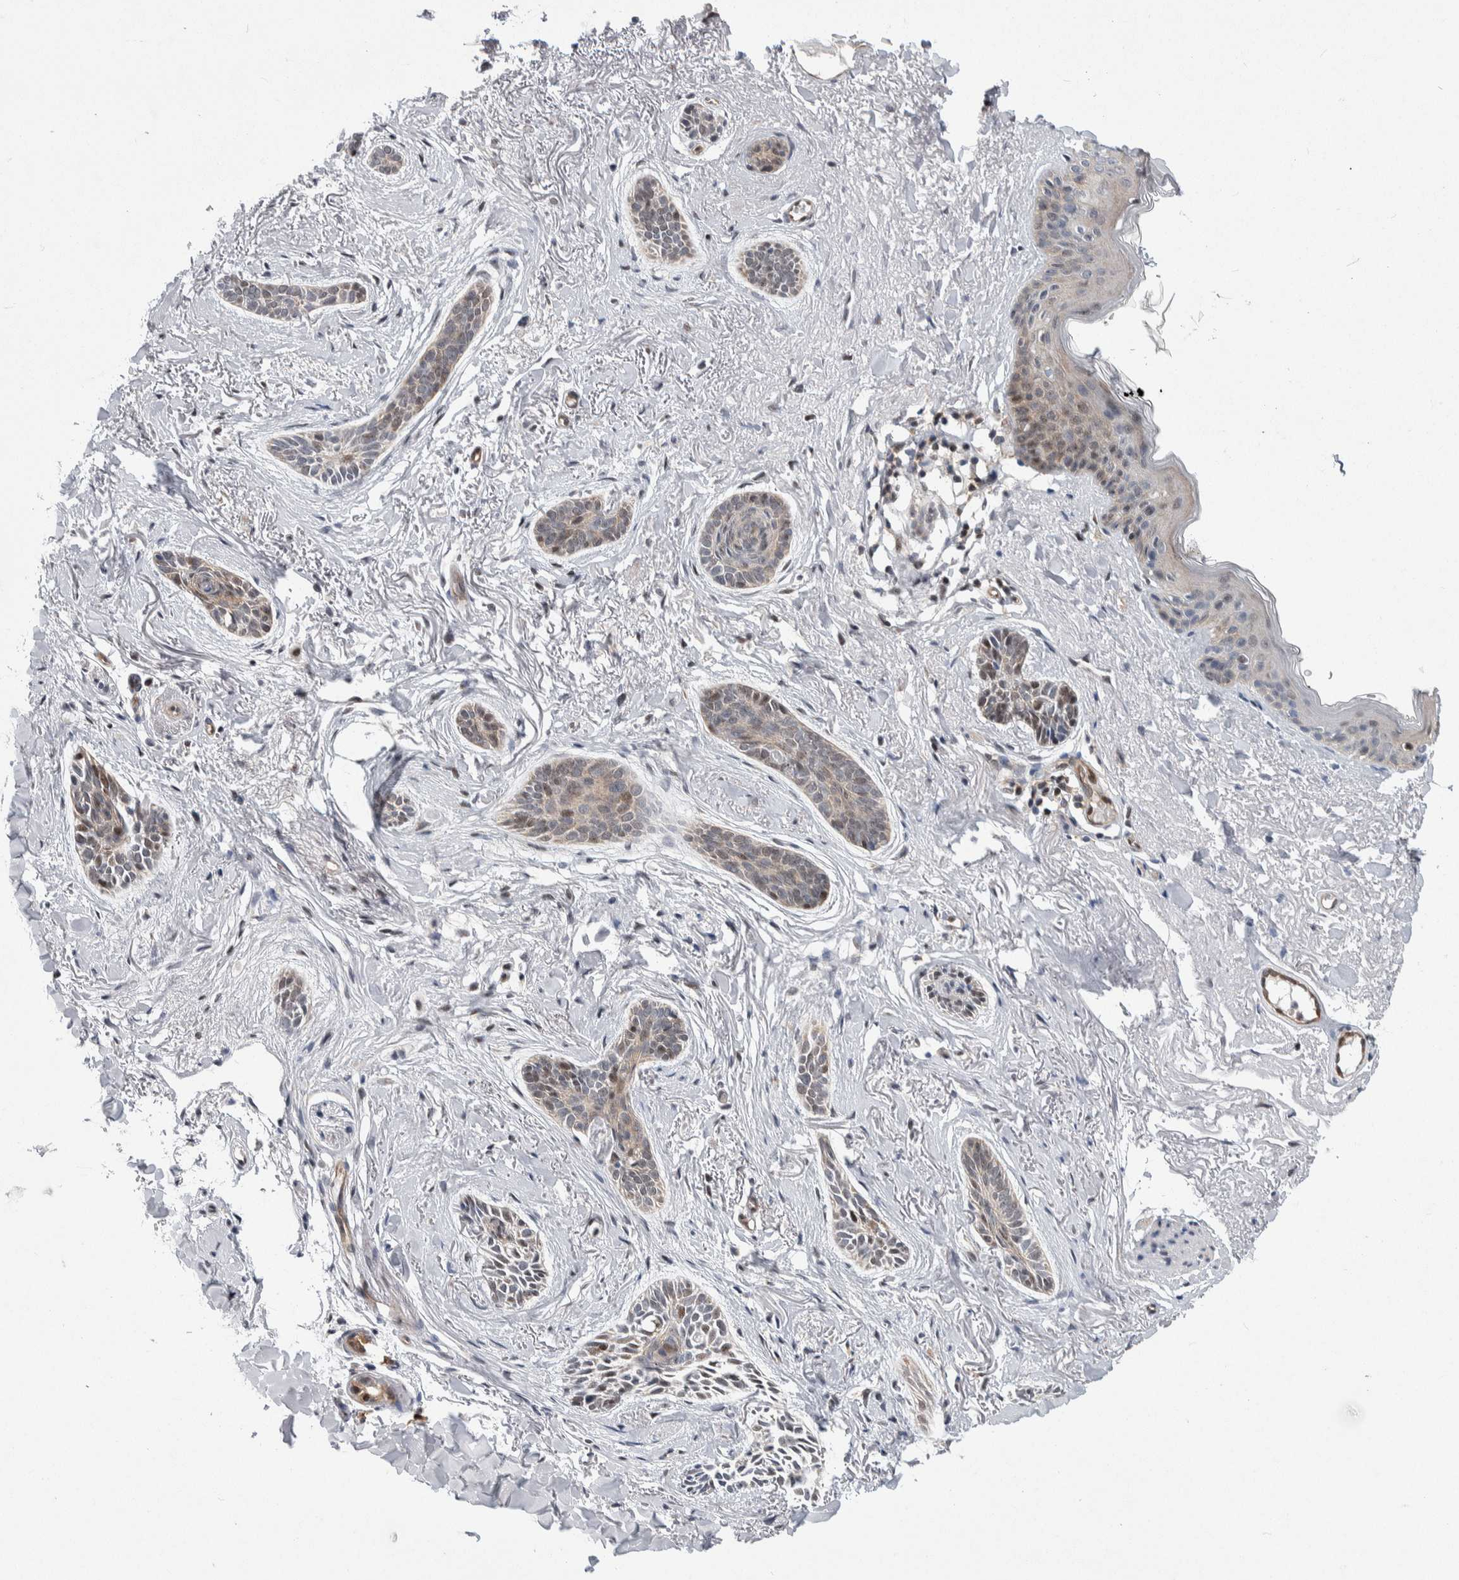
{"staining": {"intensity": "weak", "quantity": "<25%", "location": "cytoplasmic/membranous,nuclear"}, "tissue": "skin cancer", "cell_type": "Tumor cells", "image_type": "cancer", "snomed": [{"axis": "morphology", "description": "Basal cell carcinoma"}, {"axis": "topography", "description": "Skin"}], "caption": "The photomicrograph demonstrates no staining of tumor cells in skin basal cell carcinoma.", "gene": "PTPA", "patient": {"sex": "female", "age": 84}}